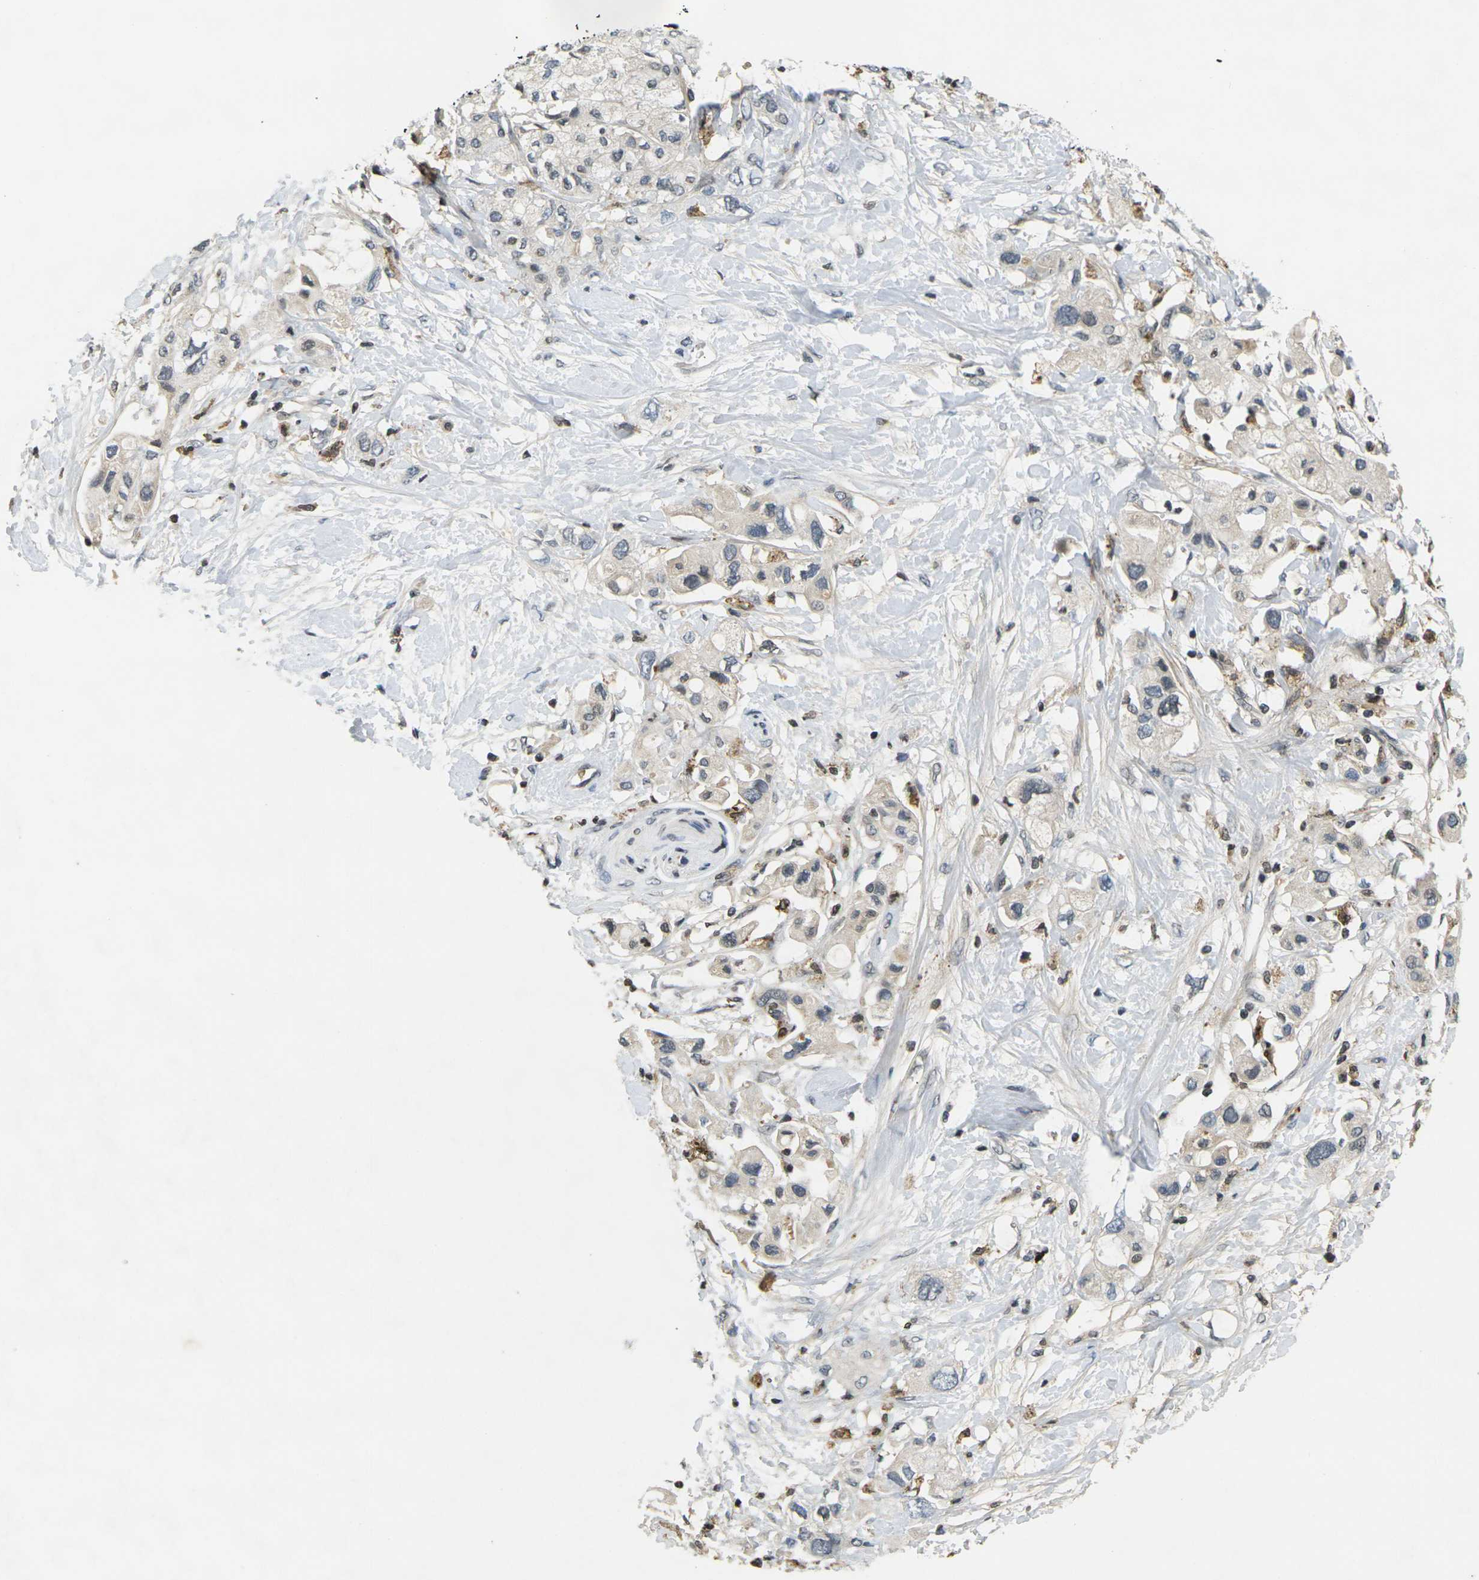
{"staining": {"intensity": "weak", "quantity": "<25%", "location": "cytoplasmic/membranous"}, "tissue": "pancreatic cancer", "cell_type": "Tumor cells", "image_type": "cancer", "snomed": [{"axis": "morphology", "description": "Adenocarcinoma, NOS"}, {"axis": "topography", "description": "Pancreas"}], "caption": "An image of adenocarcinoma (pancreatic) stained for a protein reveals no brown staining in tumor cells.", "gene": "C1QC", "patient": {"sex": "female", "age": 56}}